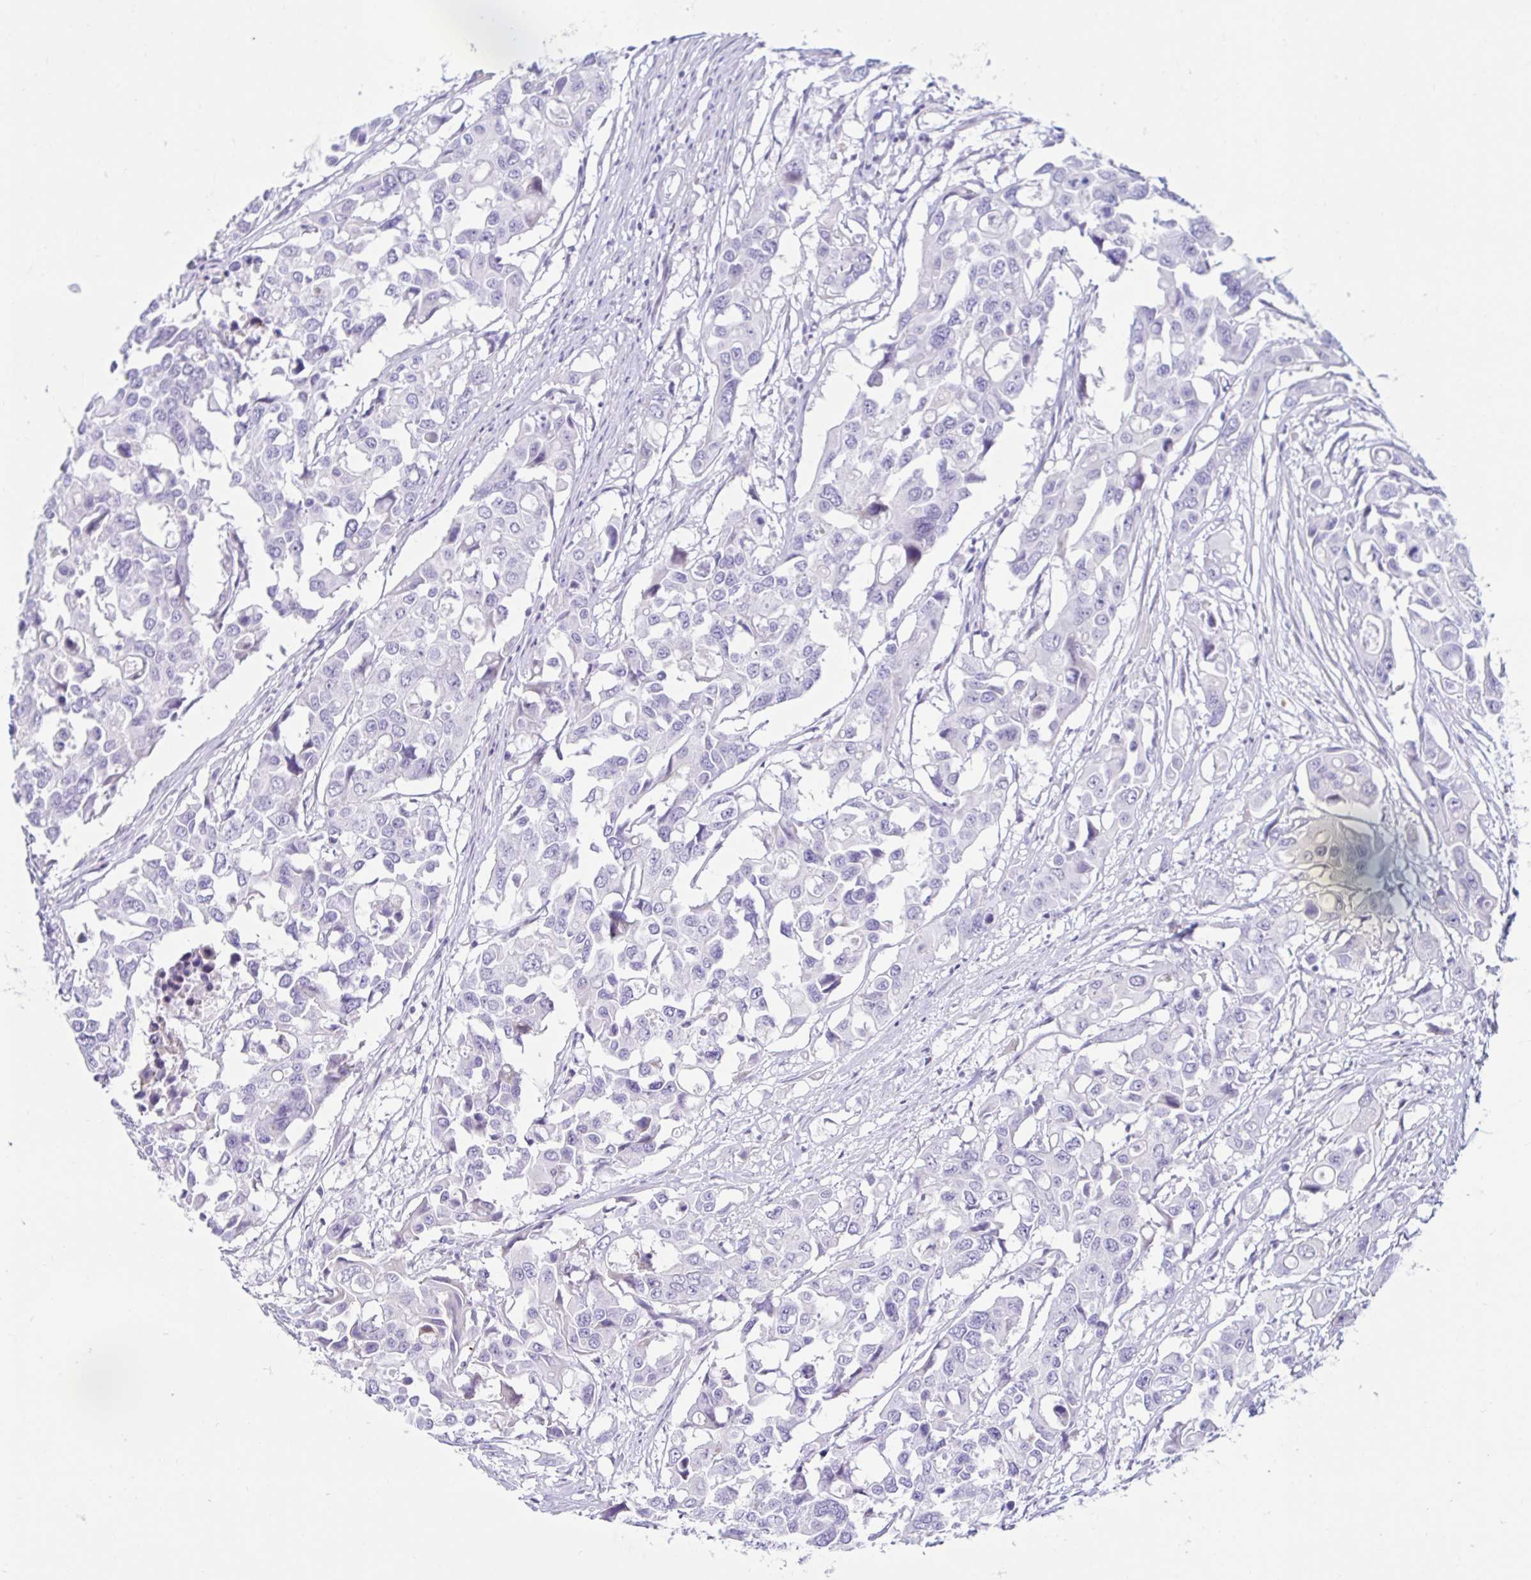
{"staining": {"intensity": "negative", "quantity": "none", "location": "none"}, "tissue": "colorectal cancer", "cell_type": "Tumor cells", "image_type": "cancer", "snomed": [{"axis": "morphology", "description": "Adenocarcinoma, NOS"}, {"axis": "topography", "description": "Colon"}], "caption": "The micrograph shows no staining of tumor cells in colorectal cancer. (Brightfield microscopy of DAB IHC at high magnification).", "gene": "BEST1", "patient": {"sex": "male", "age": 77}}